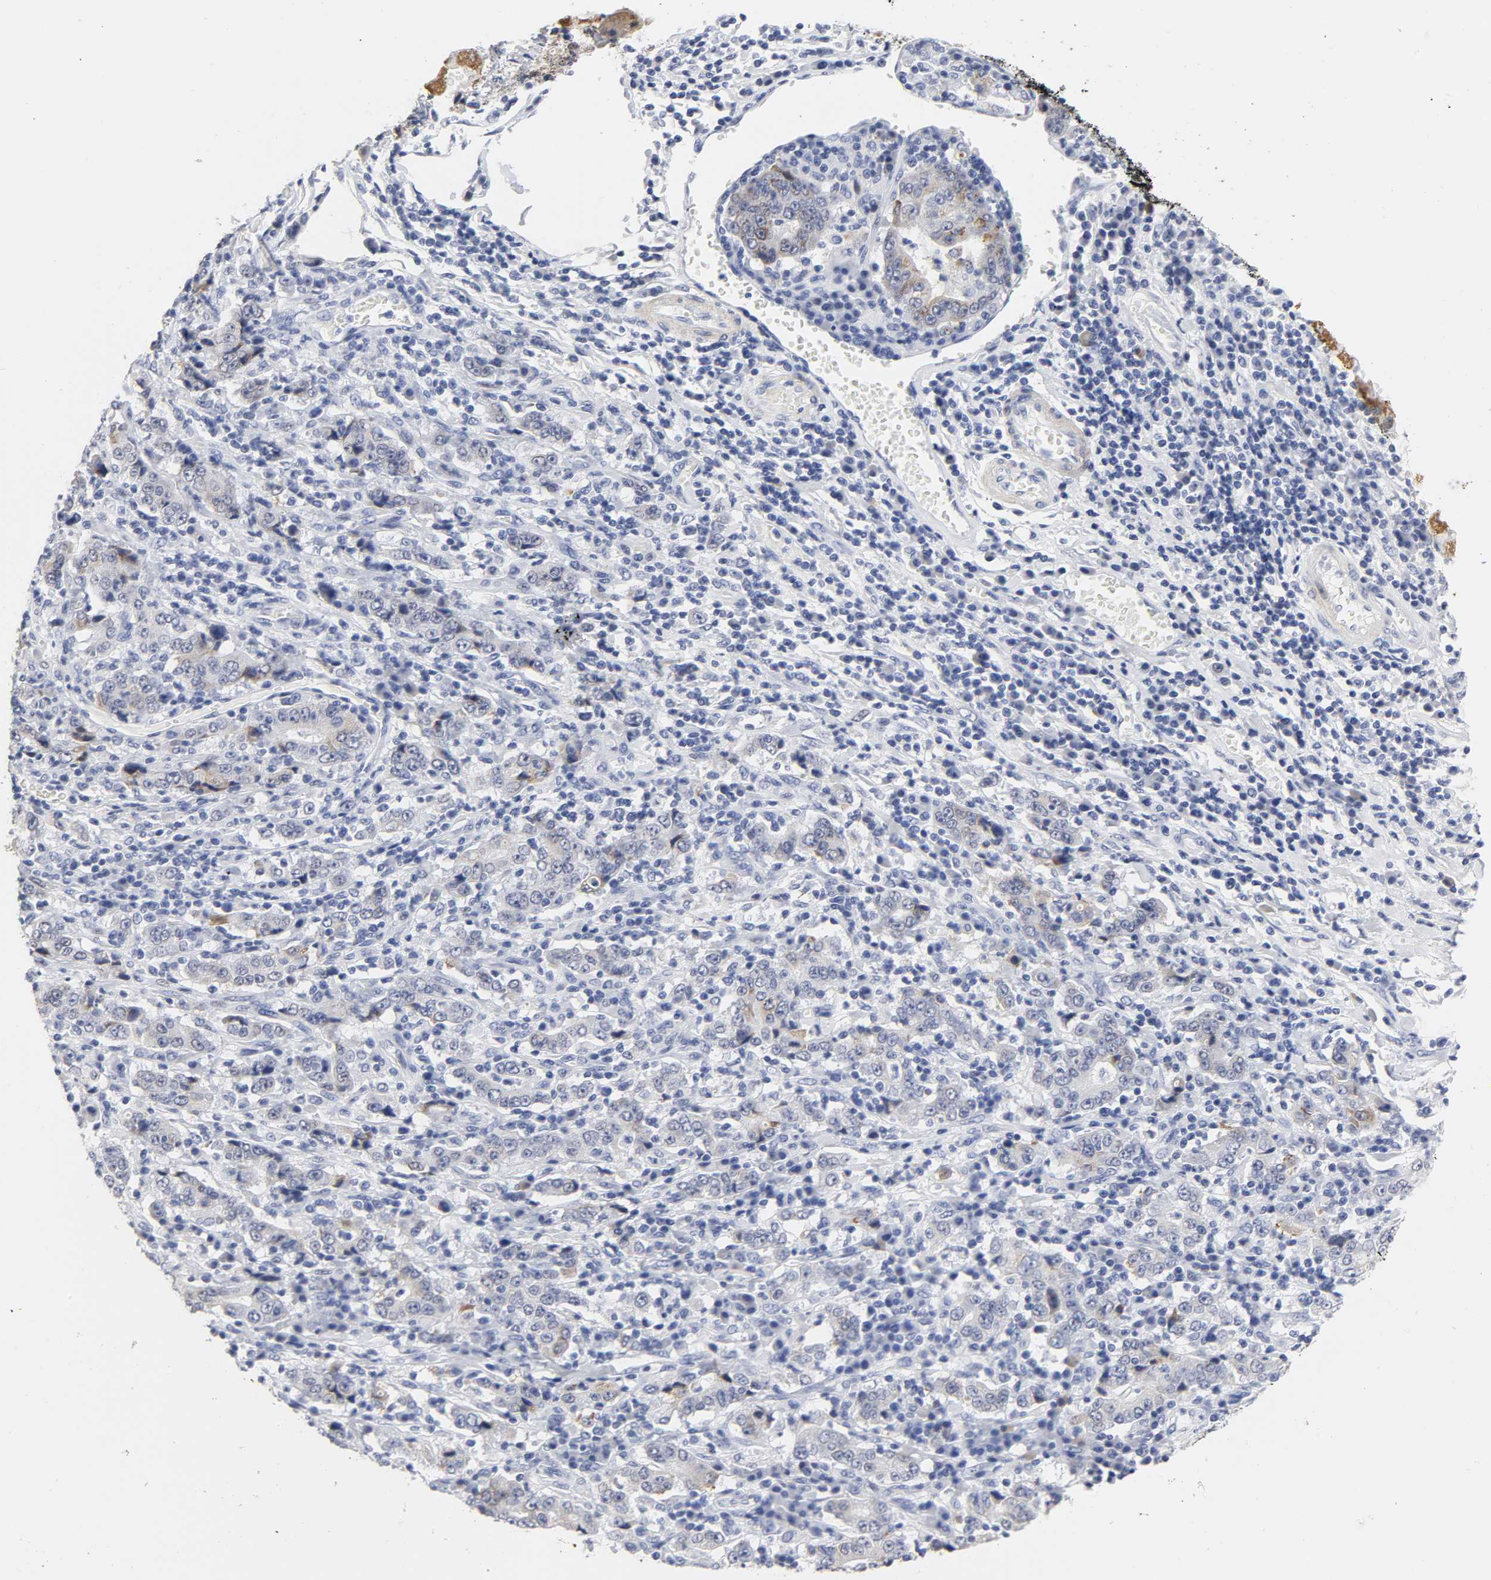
{"staining": {"intensity": "moderate", "quantity": ">75%", "location": "cytoplasmic/membranous"}, "tissue": "stomach cancer", "cell_type": "Tumor cells", "image_type": "cancer", "snomed": [{"axis": "morphology", "description": "Normal tissue, NOS"}, {"axis": "morphology", "description": "Adenocarcinoma, NOS"}, {"axis": "topography", "description": "Stomach, upper"}, {"axis": "topography", "description": "Stomach"}], "caption": "The immunohistochemical stain highlights moderate cytoplasmic/membranous staining in tumor cells of stomach cancer tissue.", "gene": "GRHL2", "patient": {"sex": "male", "age": 59}}